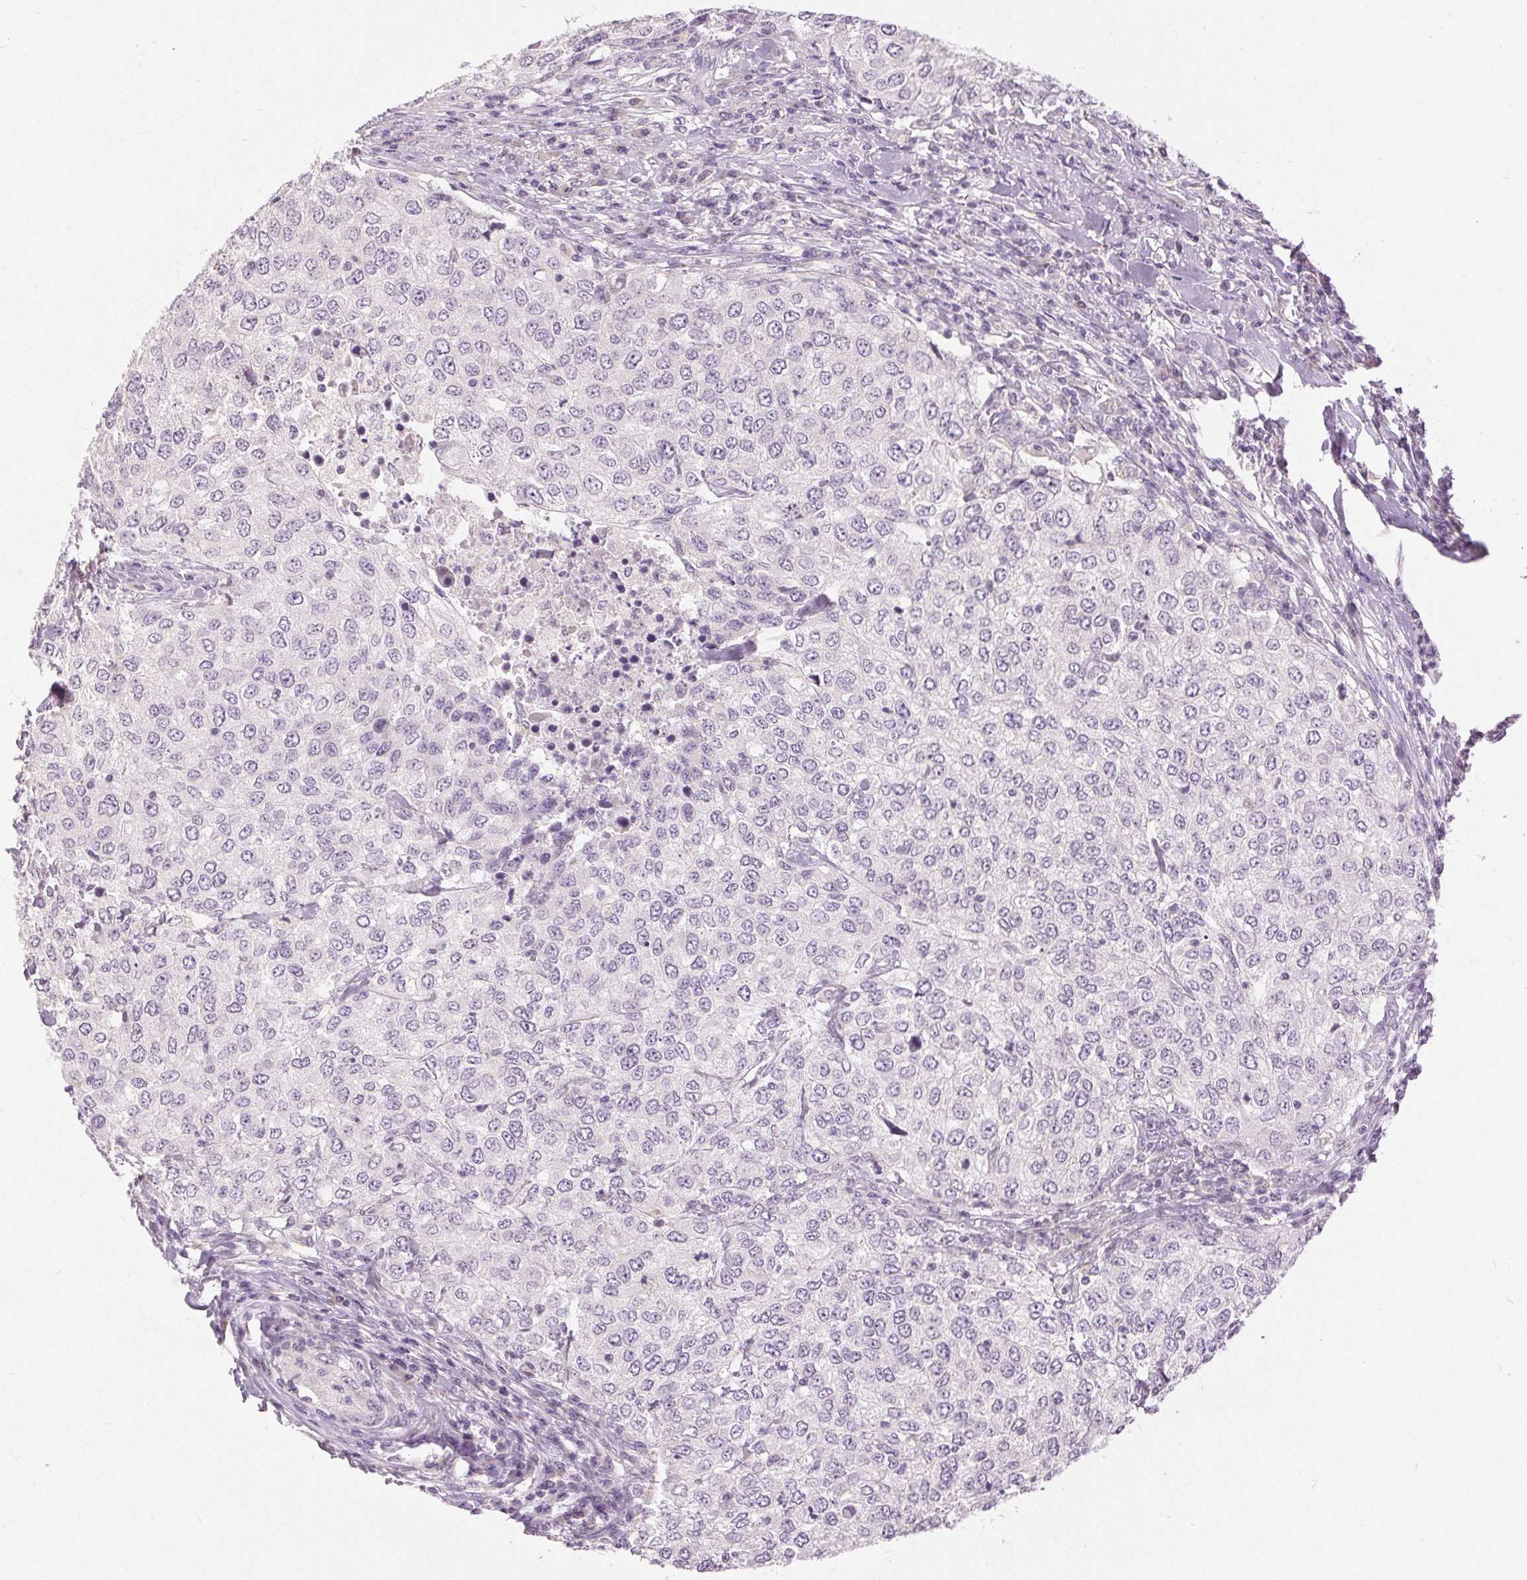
{"staining": {"intensity": "negative", "quantity": "none", "location": "none"}, "tissue": "urothelial cancer", "cell_type": "Tumor cells", "image_type": "cancer", "snomed": [{"axis": "morphology", "description": "Urothelial carcinoma, High grade"}, {"axis": "topography", "description": "Urinary bladder"}], "caption": "Immunohistochemical staining of urothelial cancer displays no significant positivity in tumor cells.", "gene": "DSG3", "patient": {"sex": "female", "age": 78}}